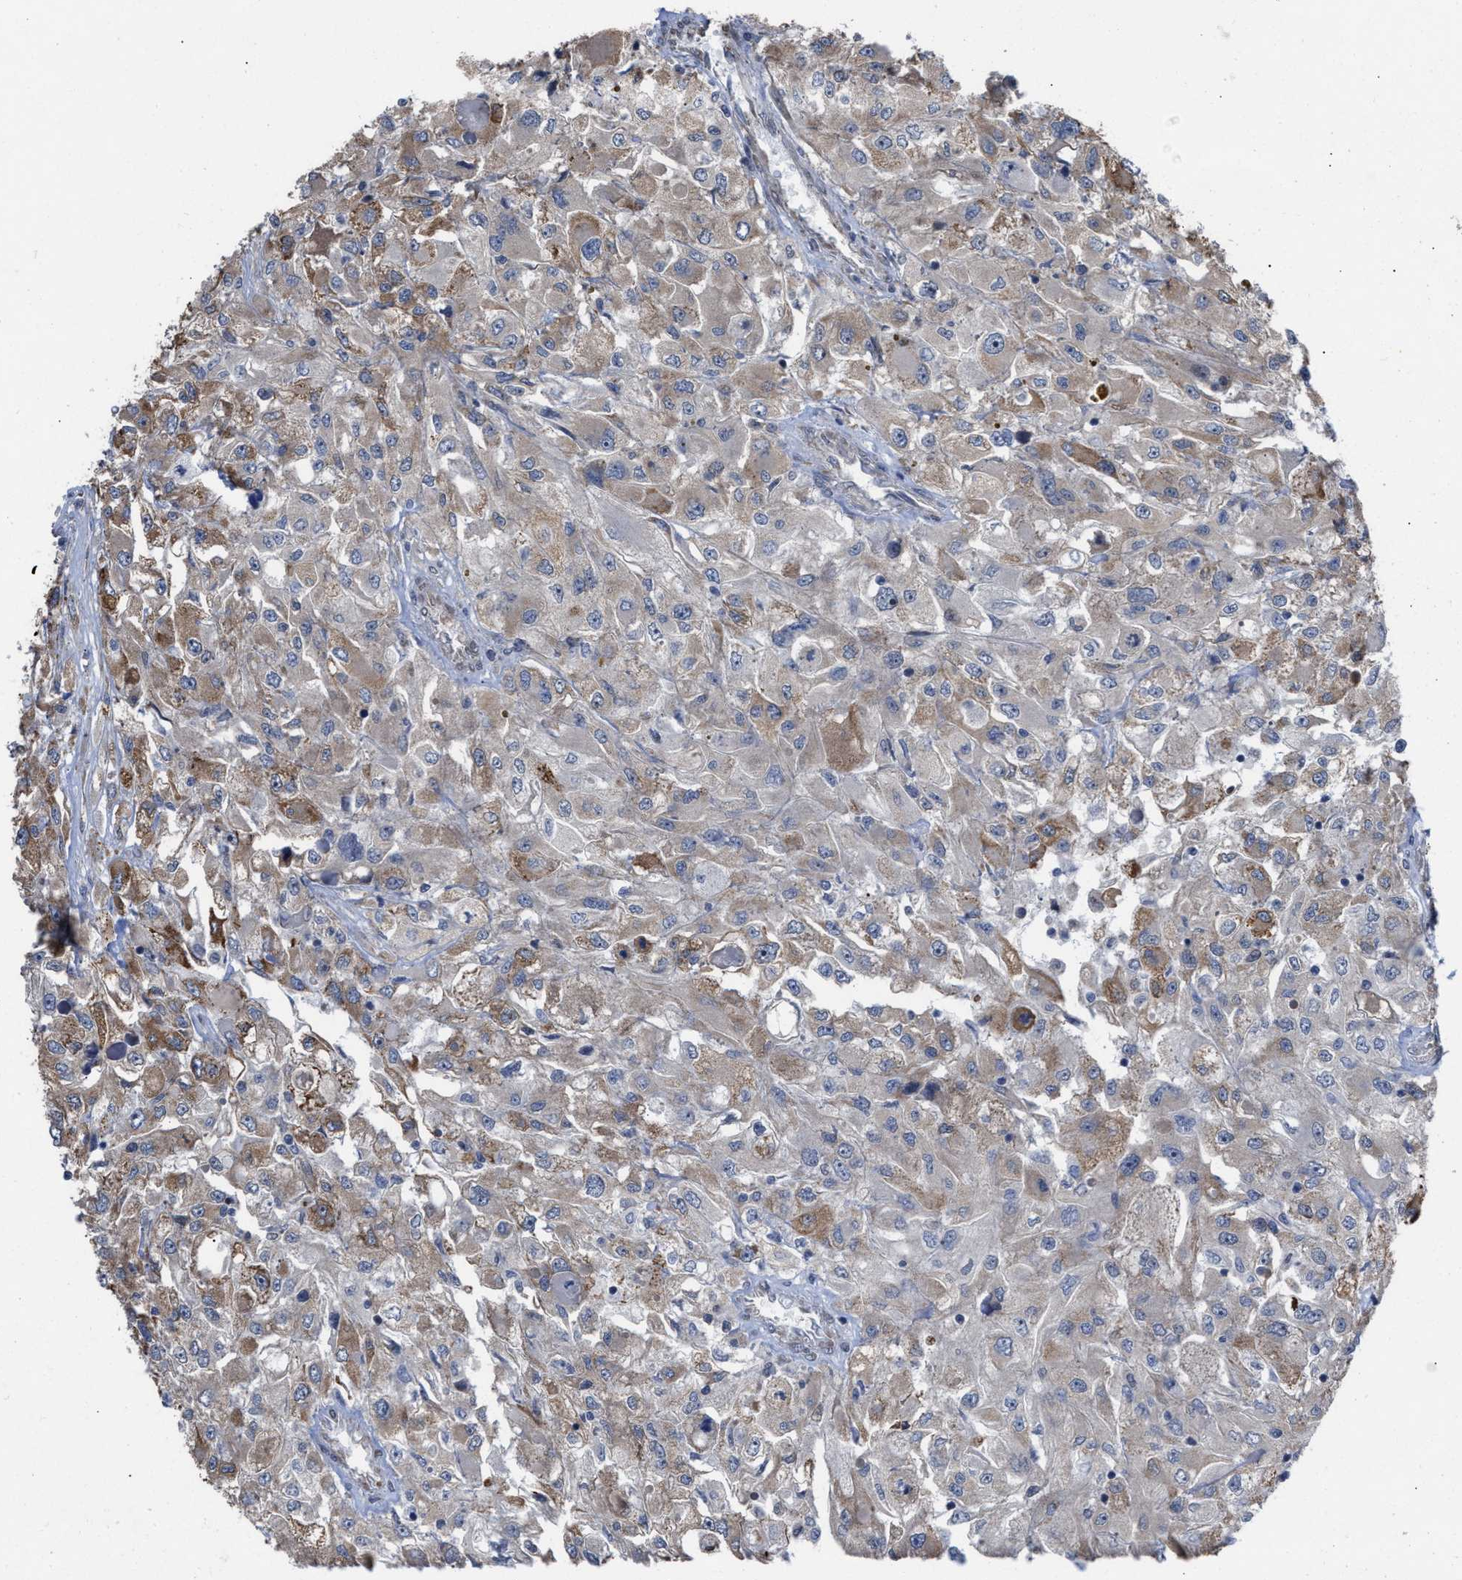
{"staining": {"intensity": "weak", "quantity": "25%-75%", "location": "cytoplasmic/membranous"}, "tissue": "renal cancer", "cell_type": "Tumor cells", "image_type": "cancer", "snomed": [{"axis": "morphology", "description": "Adenocarcinoma, NOS"}, {"axis": "topography", "description": "Kidney"}], "caption": "High-magnification brightfield microscopy of renal cancer stained with DAB (3,3'-diaminobenzidine) (brown) and counterstained with hematoxylin (blue). tumor cells exhibit weak cytoplasmic/membranous expression is present in about25%-75% of cells.", "gene": "TP53BP2", "patient": {"sex": "female", "age": 52}}